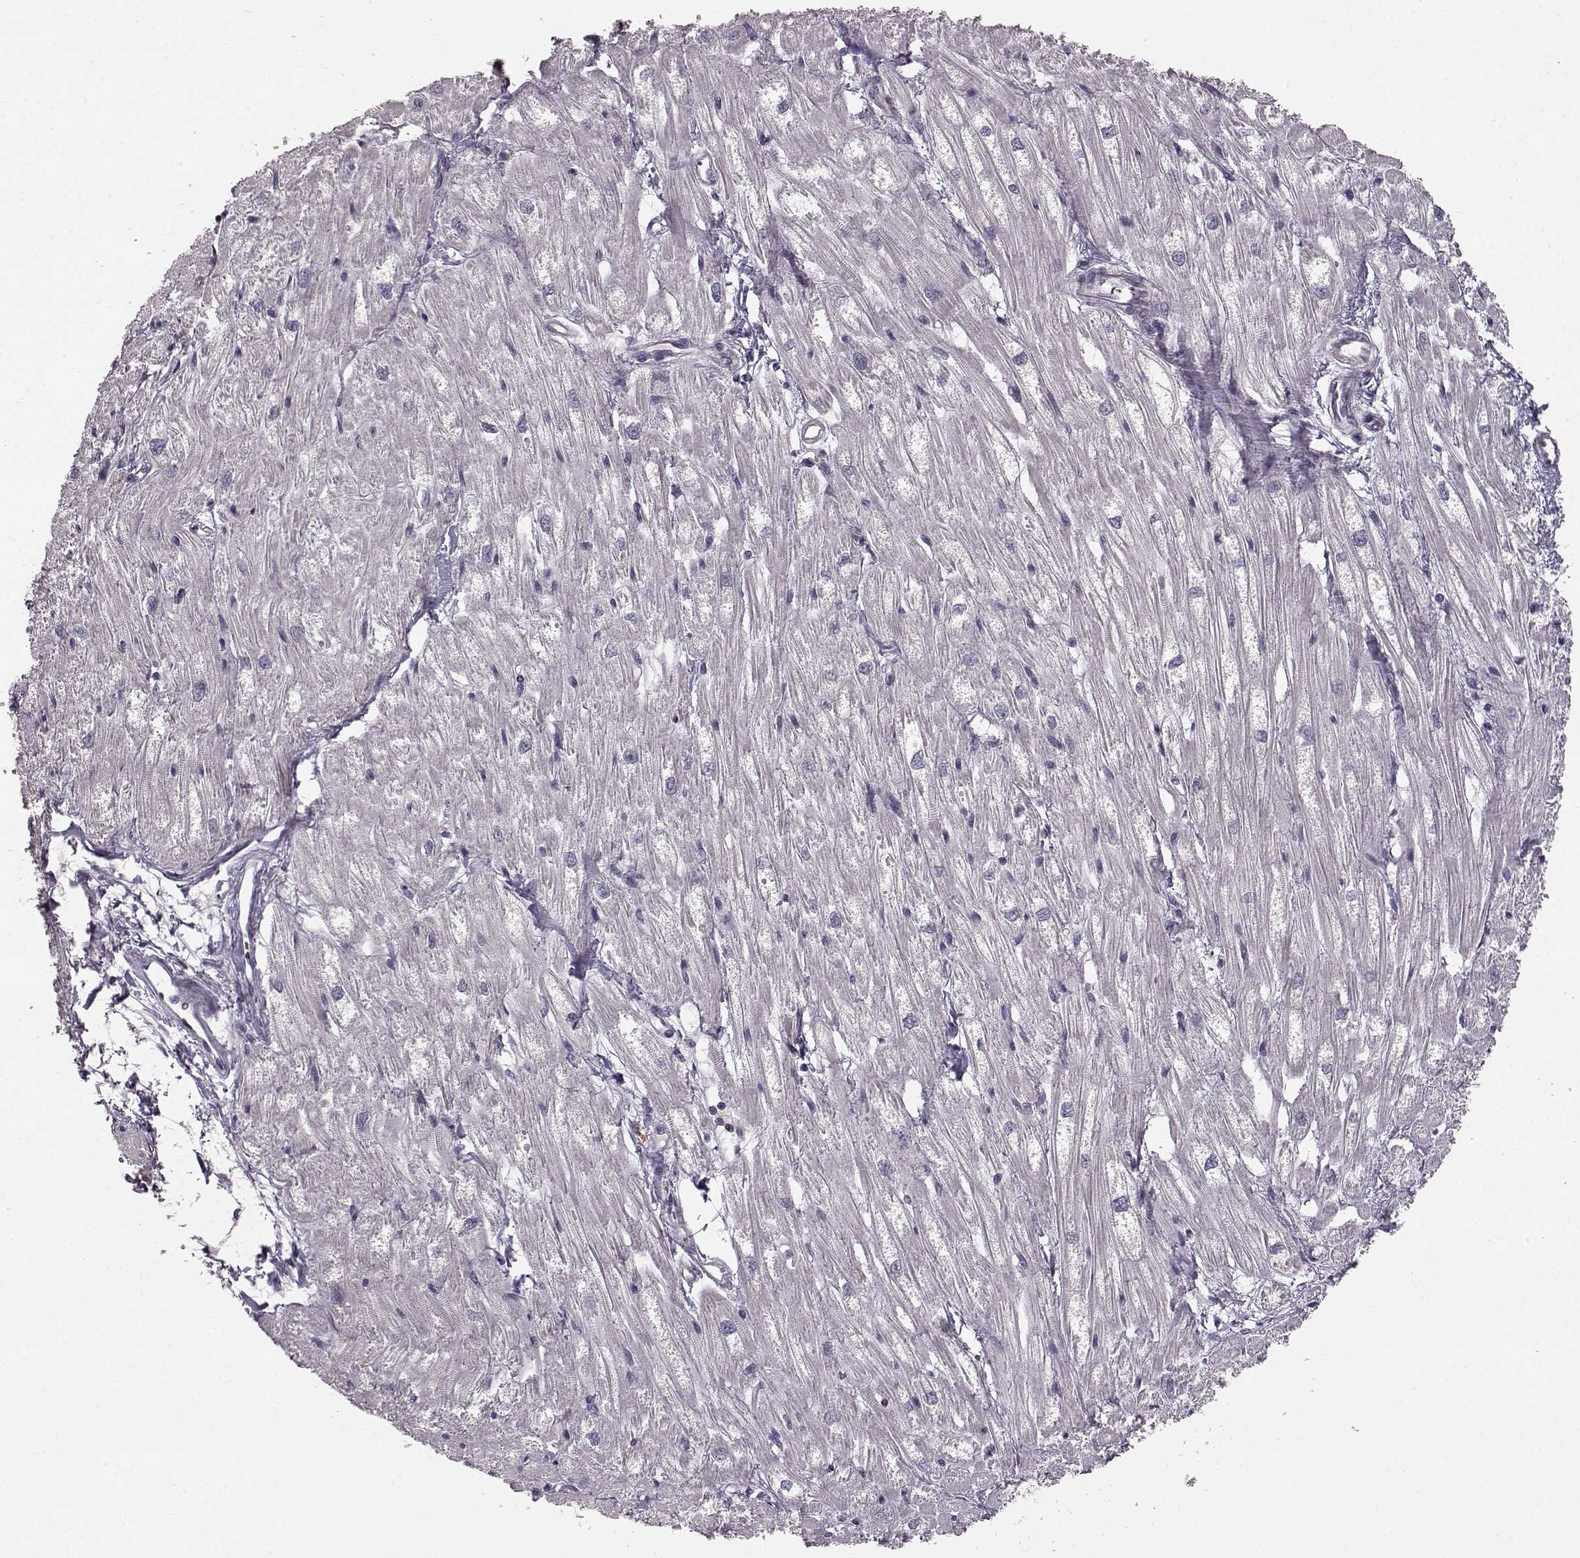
{"staining": {"intensity": "negative", "quantity": "none", "location": "none"}, "tissue": "heart muscle", "cell_type": "Cardiomyocytes", "image_type": "normal", "snomed": [{"axis": "morphology", "description": "Normal tissue, NOS"}, {"axis": "topography", "description": "Heart"}], "caption": "This micrograph is of unremarkable heart muscle stained with immunohistochemistry (IHC) to label a protein in brown with the nuclei are counter-stained blue. There is no expression in cardiomyocytes.", "gene": "SPAG17", "patient": {"sex": "male", "age": 61}}